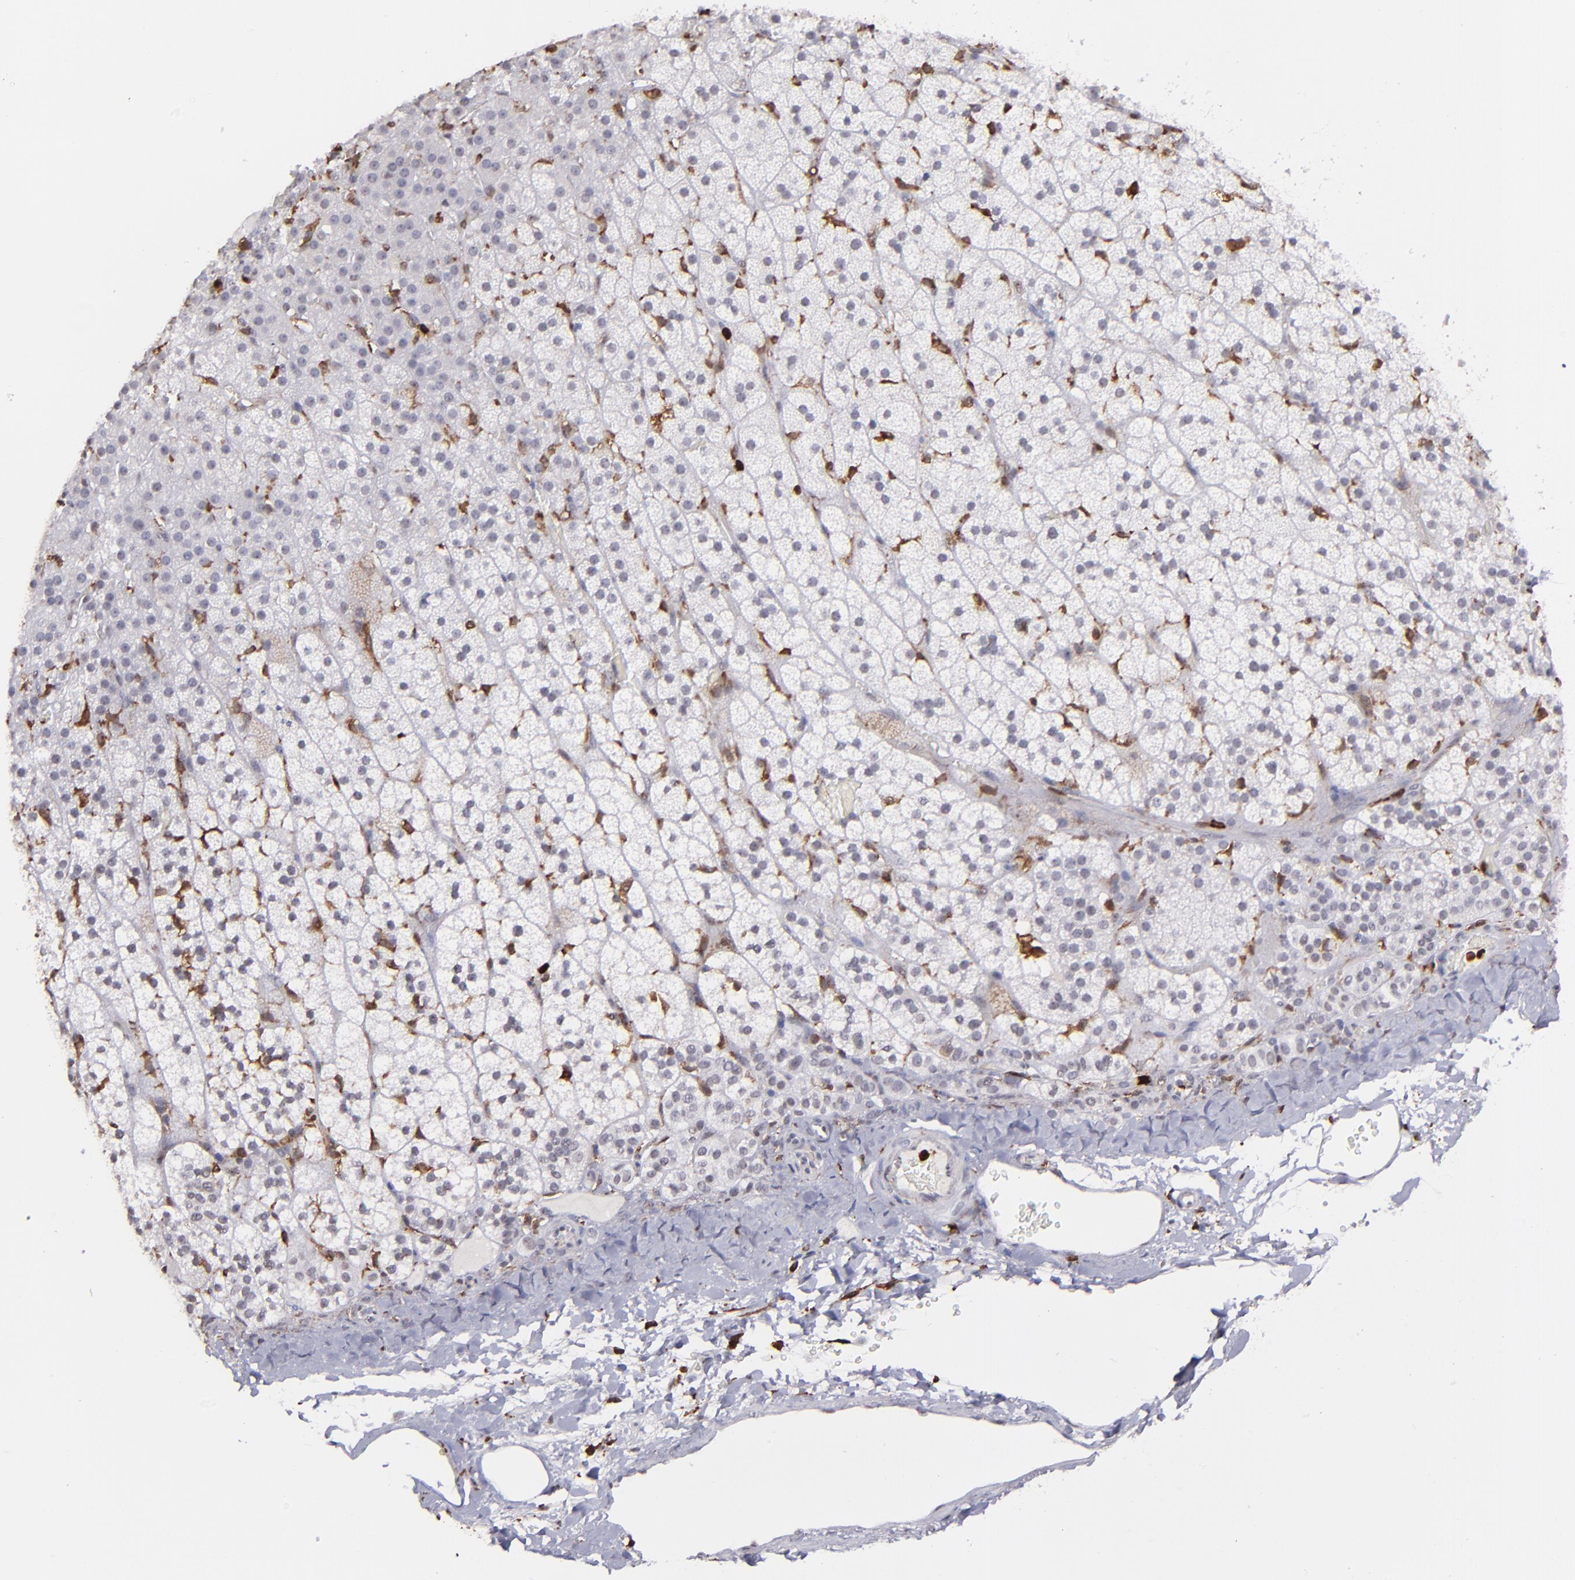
{"staining": {"intensity": "negative", "quantity": "none", "location": "none"}, "tissue": "adrenal gland", "cell_type": "Glandular cells", "image_type": "normal", "snomed": [{"axis": "morphology", "description": "Normal tissue, NOS"}, {"axis": "topography", "description": "Adrenal gland"}], "caption": "A high-resolution photomicrograph shows immunohistochemistry staining of benign adrenal gland, which shows no significant positivity in glandular cells.", "gene": "NCF2", "patient": {"sex": "male", "age": 35}}